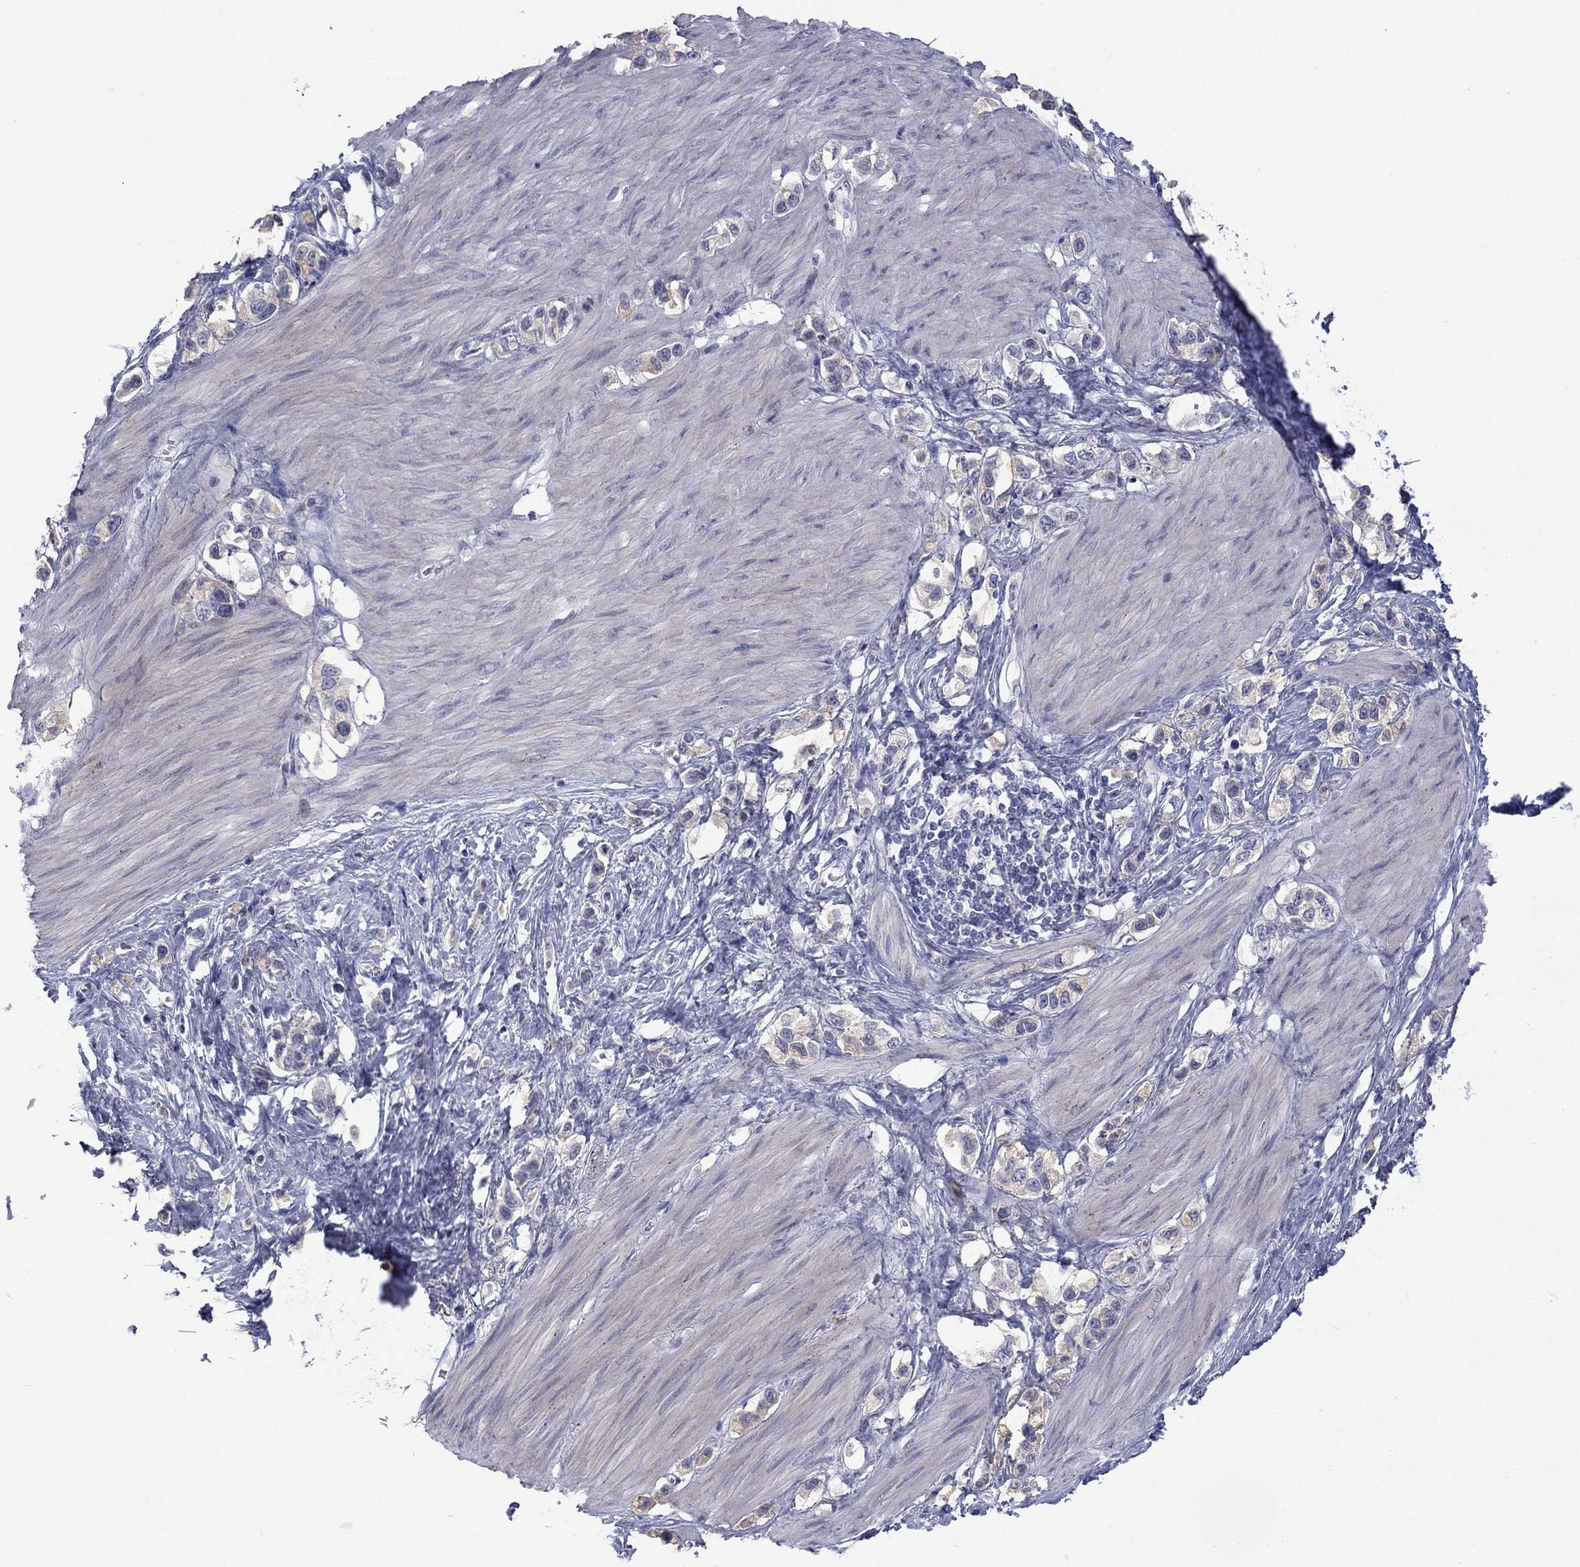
{"staining": {"intensity": "weak", "quantity": "<25%", "location": "cytoplasmic/membranous"}, "tissue": "stomach cancer", "cell_type": "Tumor cells", "image_type": "cancer", "snomed": [{"axis": "morphology", "description": "Normal tissue, NOS"}, {"axis": "morphology", "description": "Adenocarcinoma, NOS"}, {"axis": "morphology", "description": "Adenocarcinoma, High grade"}, {"axis": "topography", "description": "Stomach, upper"}, {"axis": "topography", "description": "Stomach"}], "caption": "Immunohistochemical staining of stomach cancer (adenocarcinoma) displays no significant positivity in tumor cells.", "gene": "TMPRSS11A", "patient": {"sex": "female", "age": 65}}